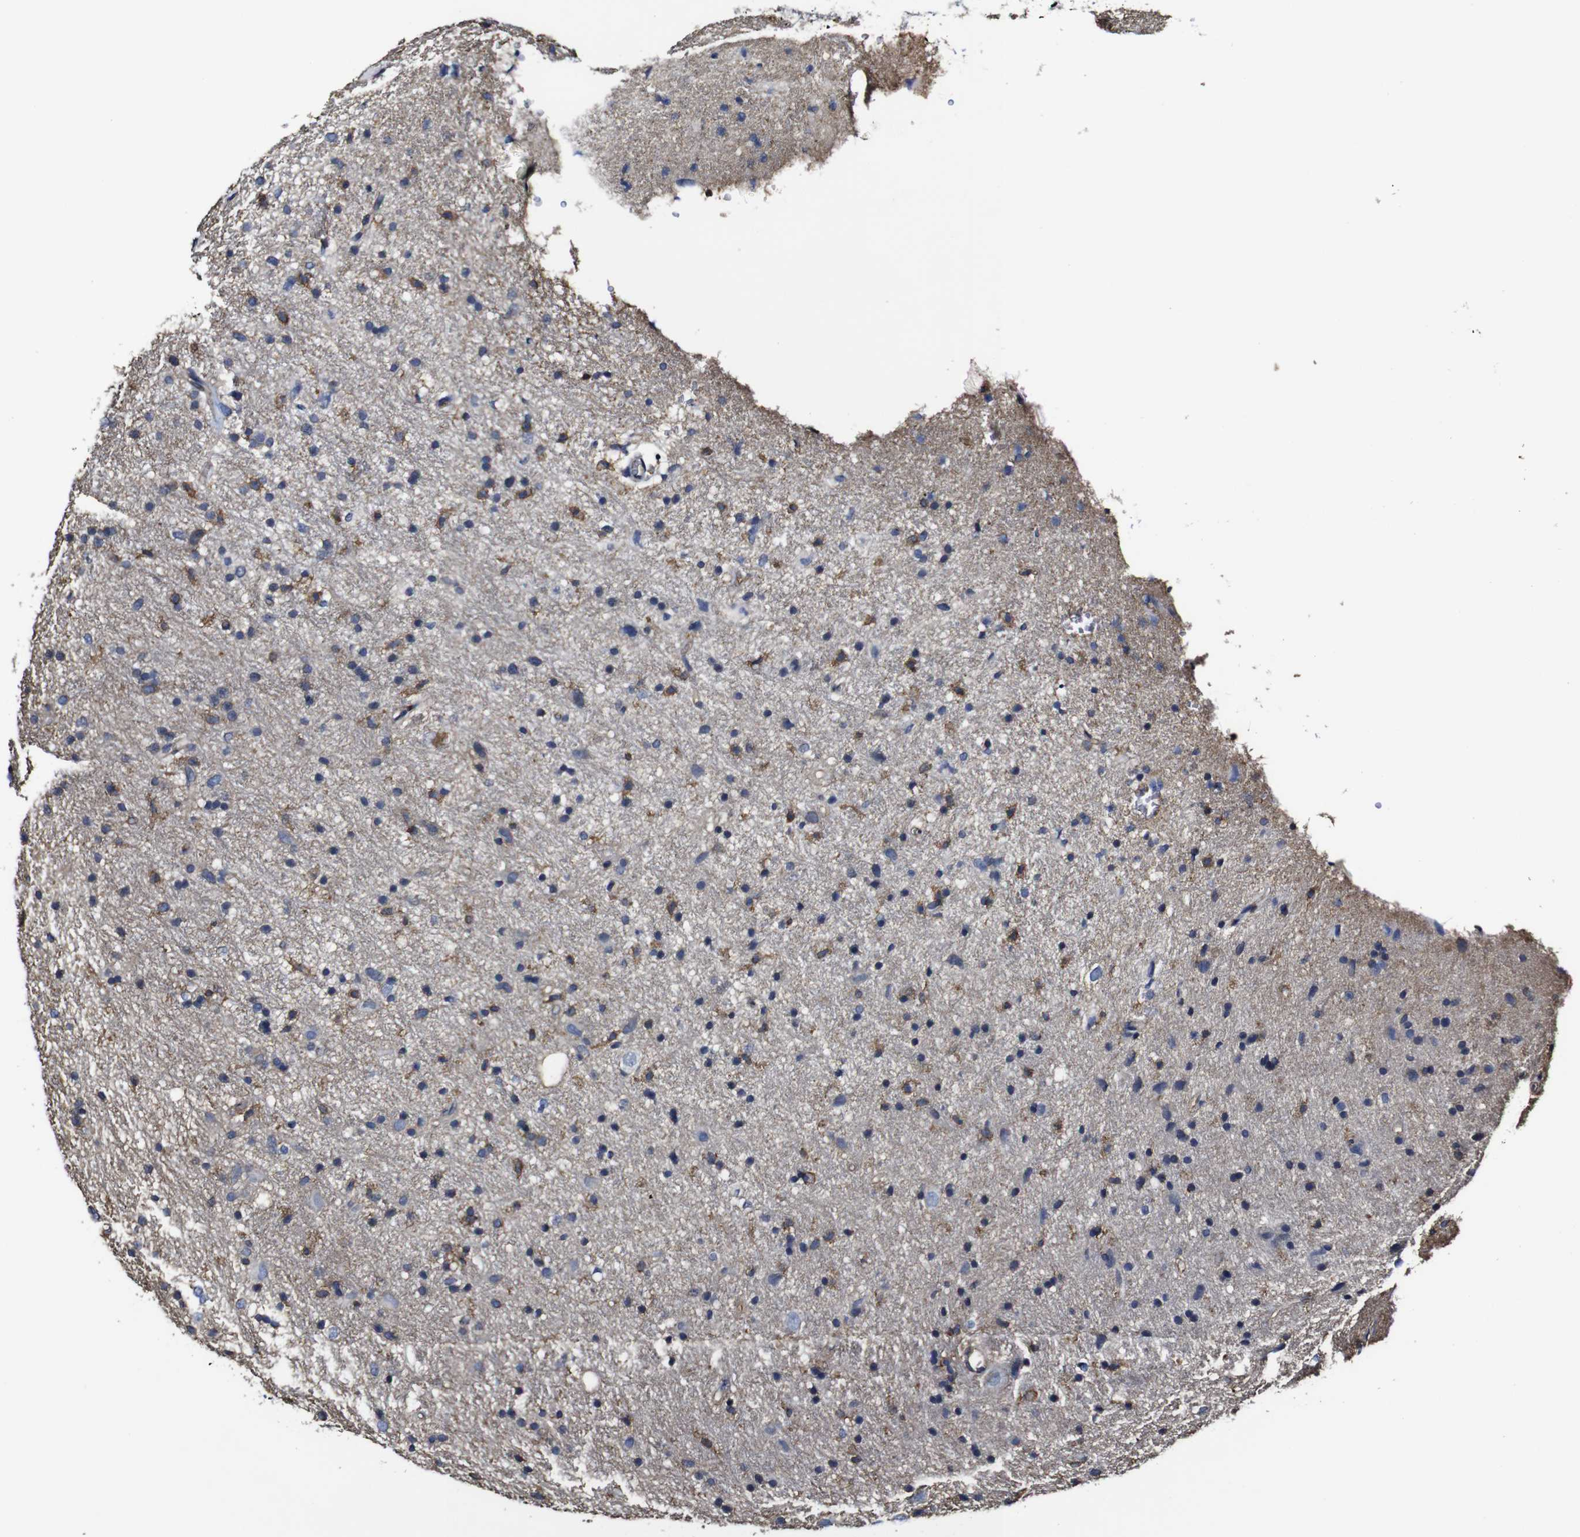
{"staining": {"intensity": "moderate", "quantity": "<25%", "location": "cytoplasmic/membranous"}, "tissue": "glioma", "cell_type": "Tumor cells", "image_type": "cancer", "snomed": [{"axis": "morphology", "description": "Glioma, malignant, Low grade"}, {"axis": "topography", "description": "Brain"}], "caption": "Low-grade glioma (malignant) tissue exhibits moderate cytoplasmic/membranous expression in about <25% of tumor cells, visualized by immunohistochemistry.", "gene": "MSN", "patient": {"sex": "male", "age": 77}}